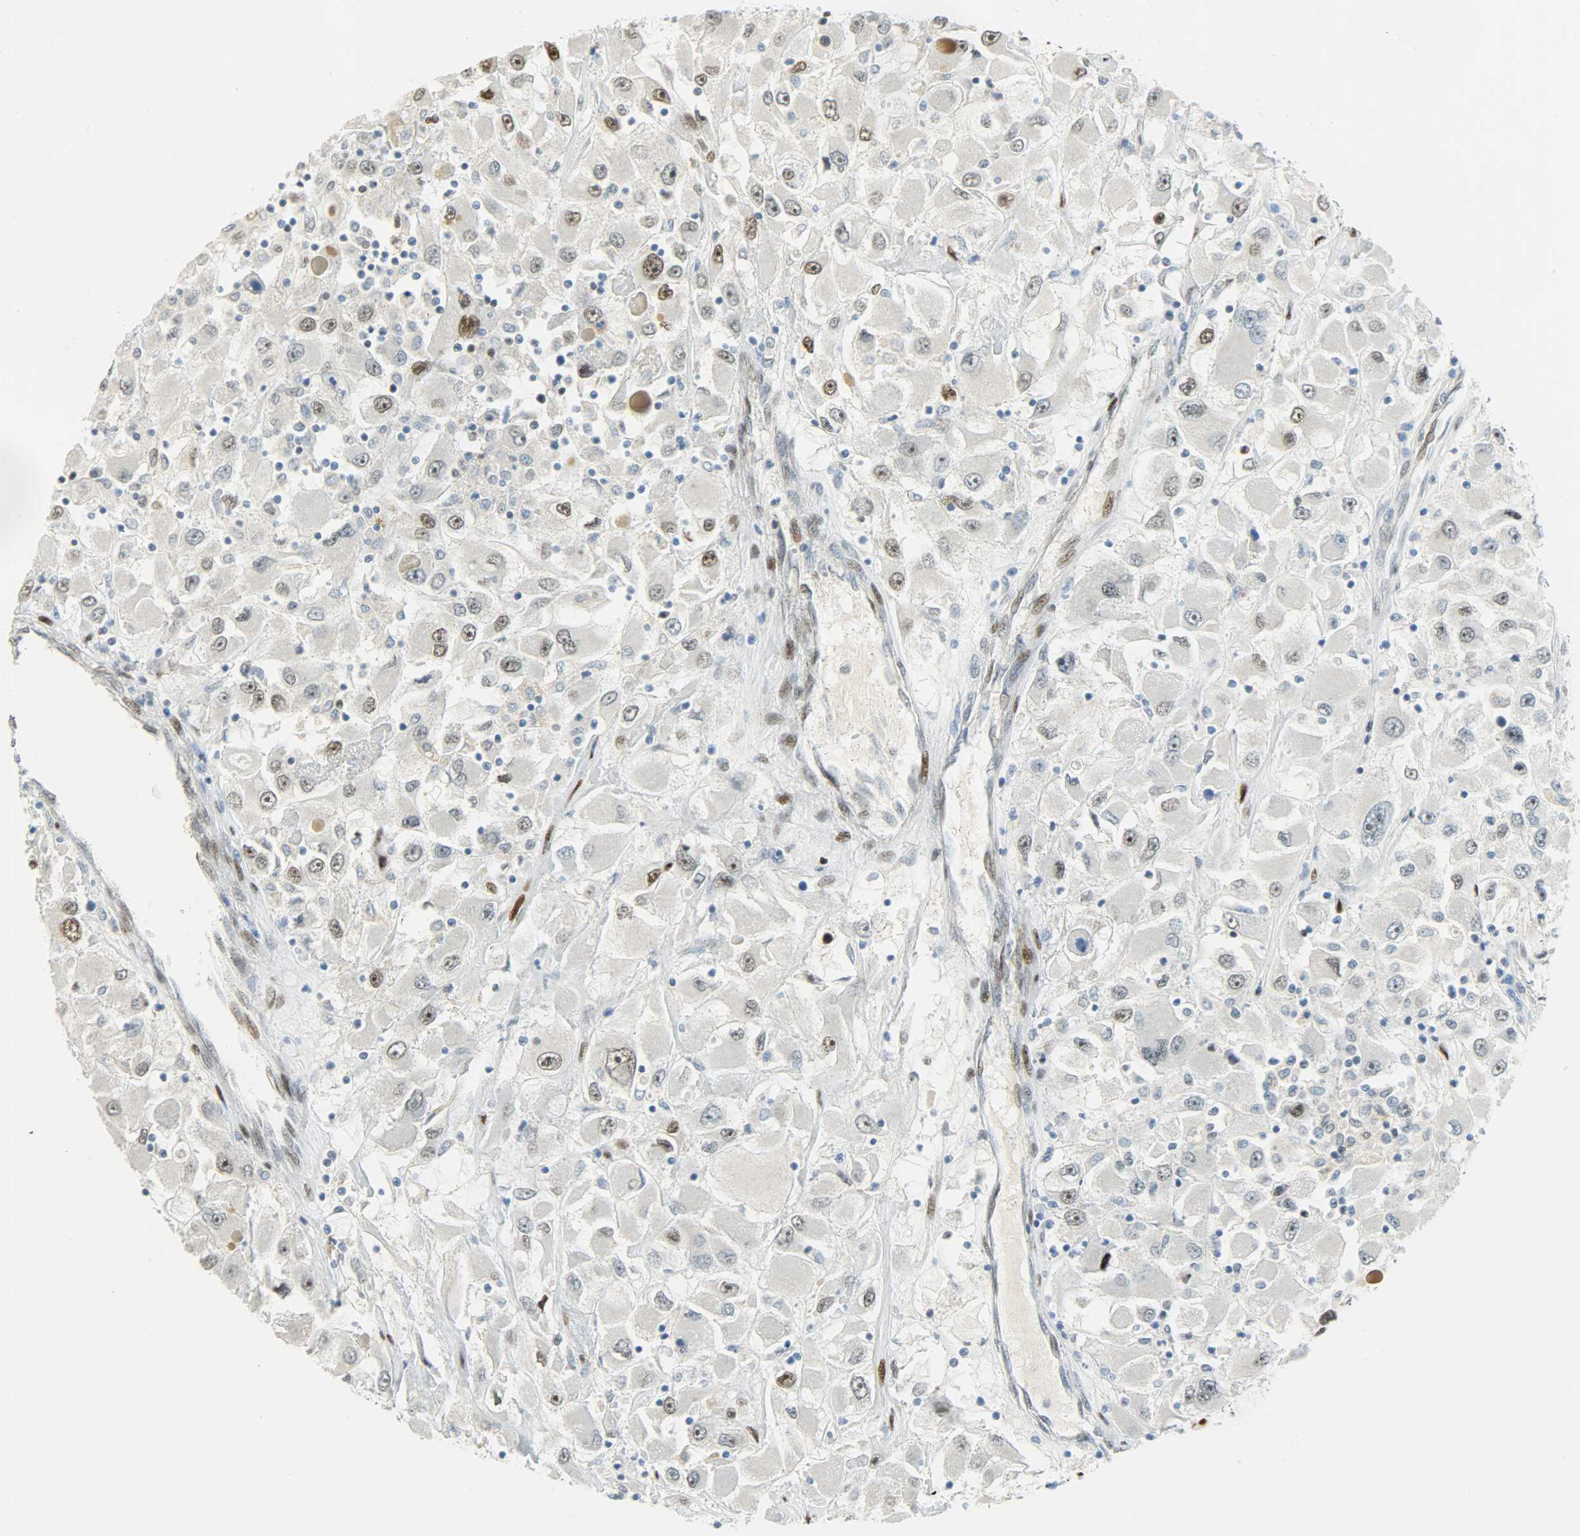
{"staining": {"intensity": "negative", "quantity": "none", "location": "none"}, "tissue": "renal cancer", "cell_type": "Tumor cells", "image_type": "cancer", "snomed": [{"axis": "morphology", "description": "Adenocarcinoma, NOS"}, {"axis": "topography", "description": "Kidney"}], "caption": "High magnification brightfield microscopy of renal cancer stained with DAB (3,3'-diaminobenzidine) (brown) and counterstained with hematoxylin (blue): tumor cells show no significant positivity. (Brightfield microscopy of DAB (3,3'-diaminobenzidine) immunohistochemistry at high magnification).", "gene": "JUNB", "patient": {"sex": "female", "age": 52}}